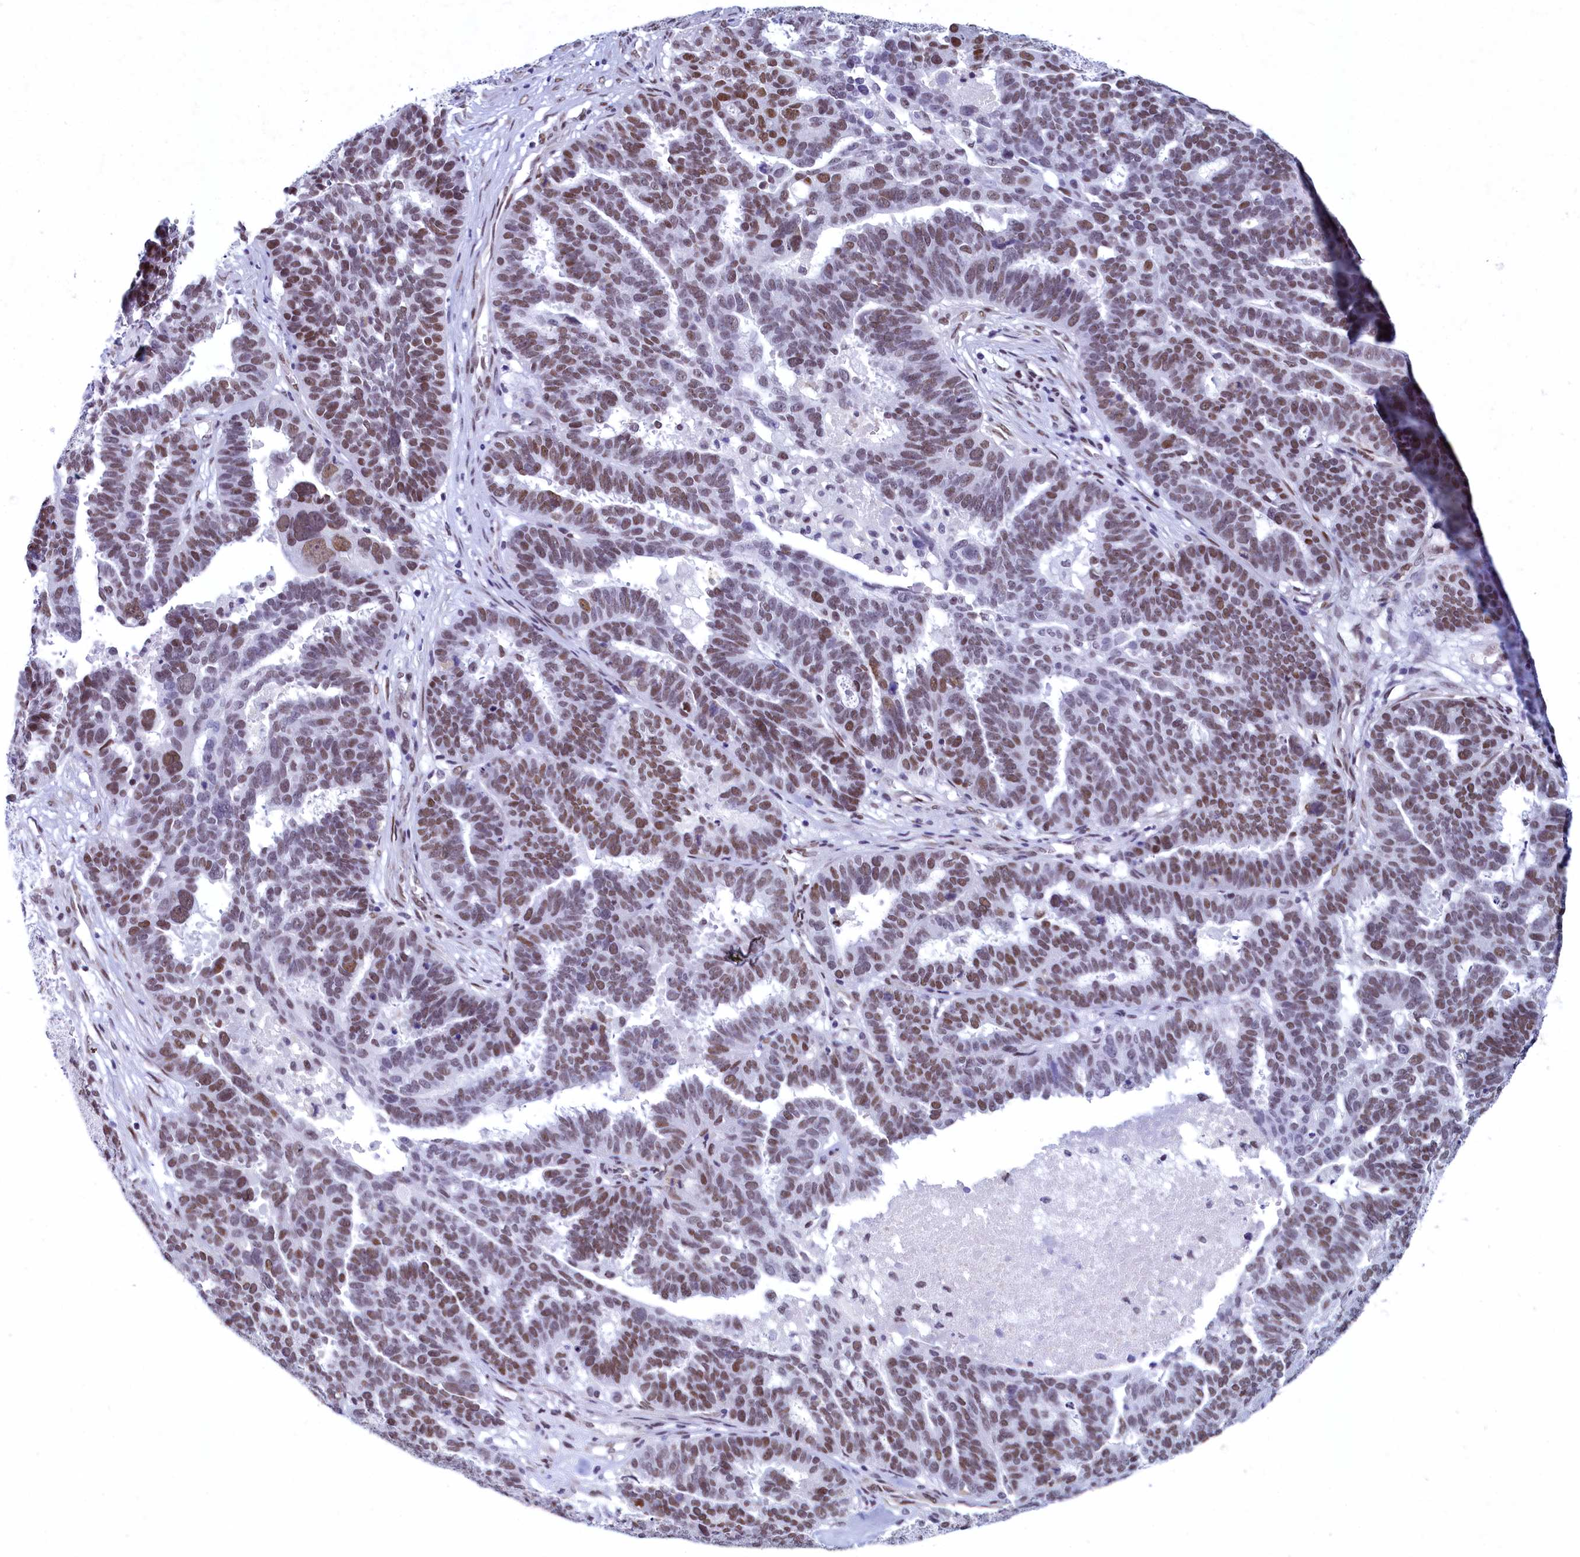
{"staining": {"intensity": "moderate", "quantity": "25%-75%", "location": "nuclear"}, "tissue": "ovarian cancer", "cell_type": "Tumor cells", "image_type": "cancer", "snomed": [{"axis": "morphology", "description": "Cystadenocarcinoma, serous, NOS"}, {"axis": "topography", "description": "Ovary"}], "caption": "A medium amount of moderate nuclear positivity is identified in approximately 25%-75% of tumor cells in ovarian cancer (serous cystadenocarcinoma) tissue.", "gene": "SUGP2", "patient": {"sex": "female", "age": 59}}